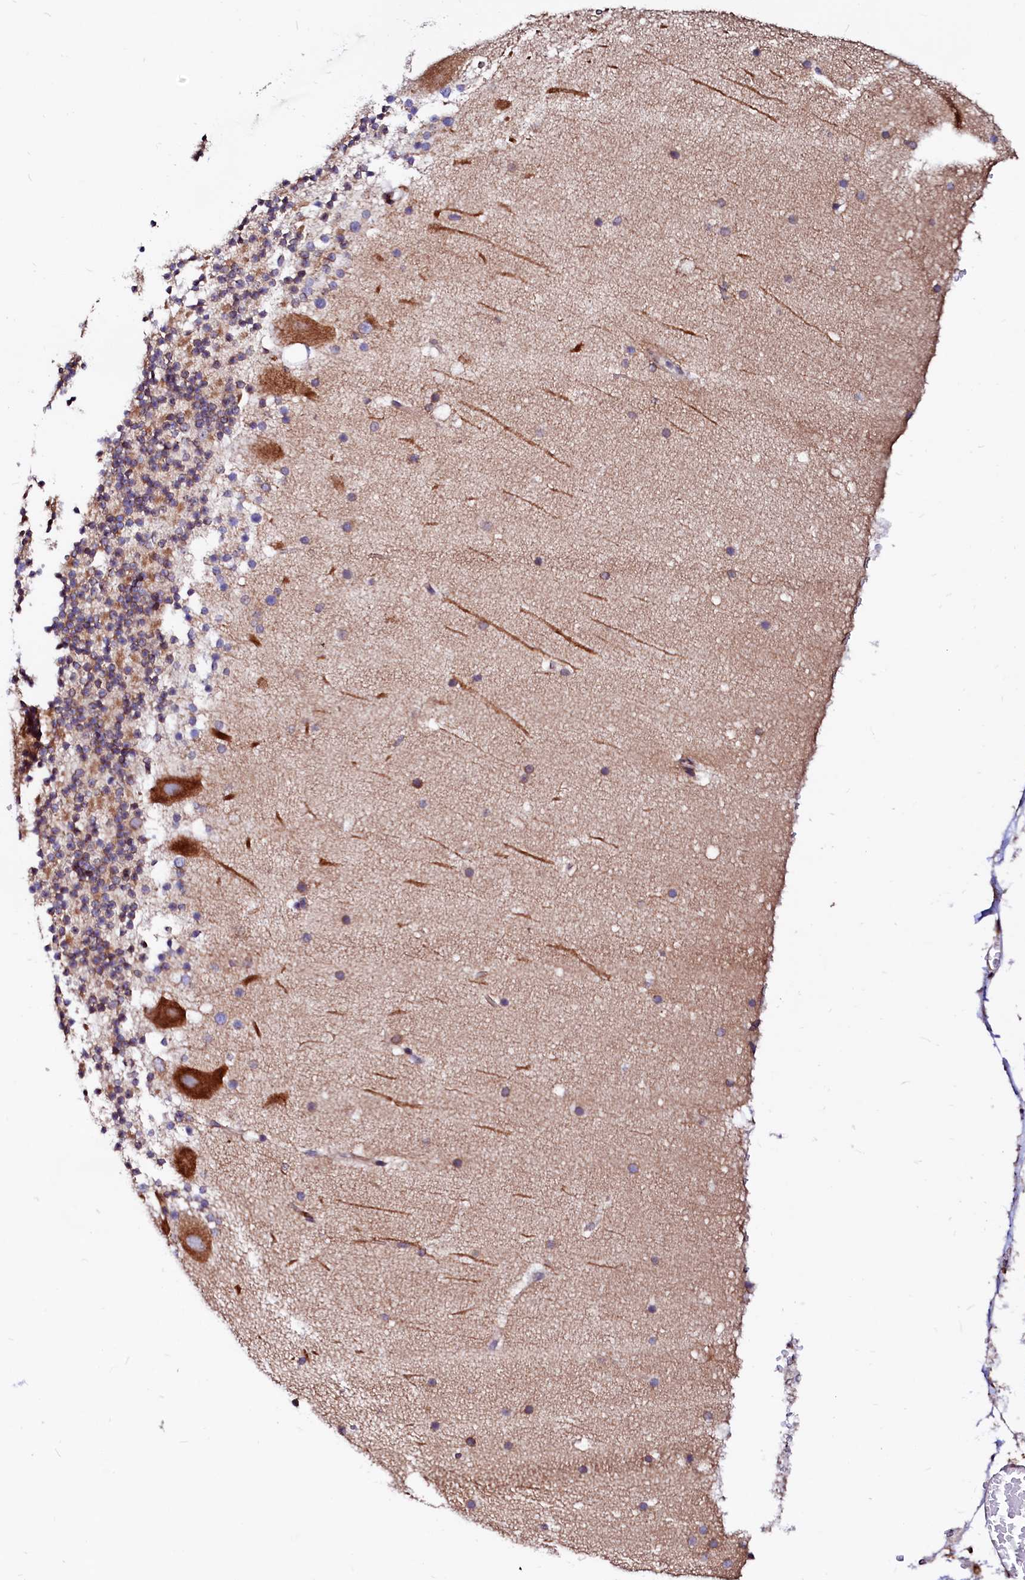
{"staining": {"intensity": "moderate", "quantity": ">75%", "location": "cytoplasmic/membranous"}, "tissue": "cerebellum", "cell_type": "Cells in granular layer", "image_type": "normal", "snomed": [{"axis": "morphology", "description": "Normal tissue, NOS"}, {"axis": "topography", "description": "Cerebellum"}], "caption": "Immunohistochemistry (IHC) of unremarkable cerebellum reveals medium levels of moderate cytoplasmic/membranous positivity in approximately >75% of cells in granular layer.", "gene": "DERL1", "patient": {"sex": "male", "age": 57}}